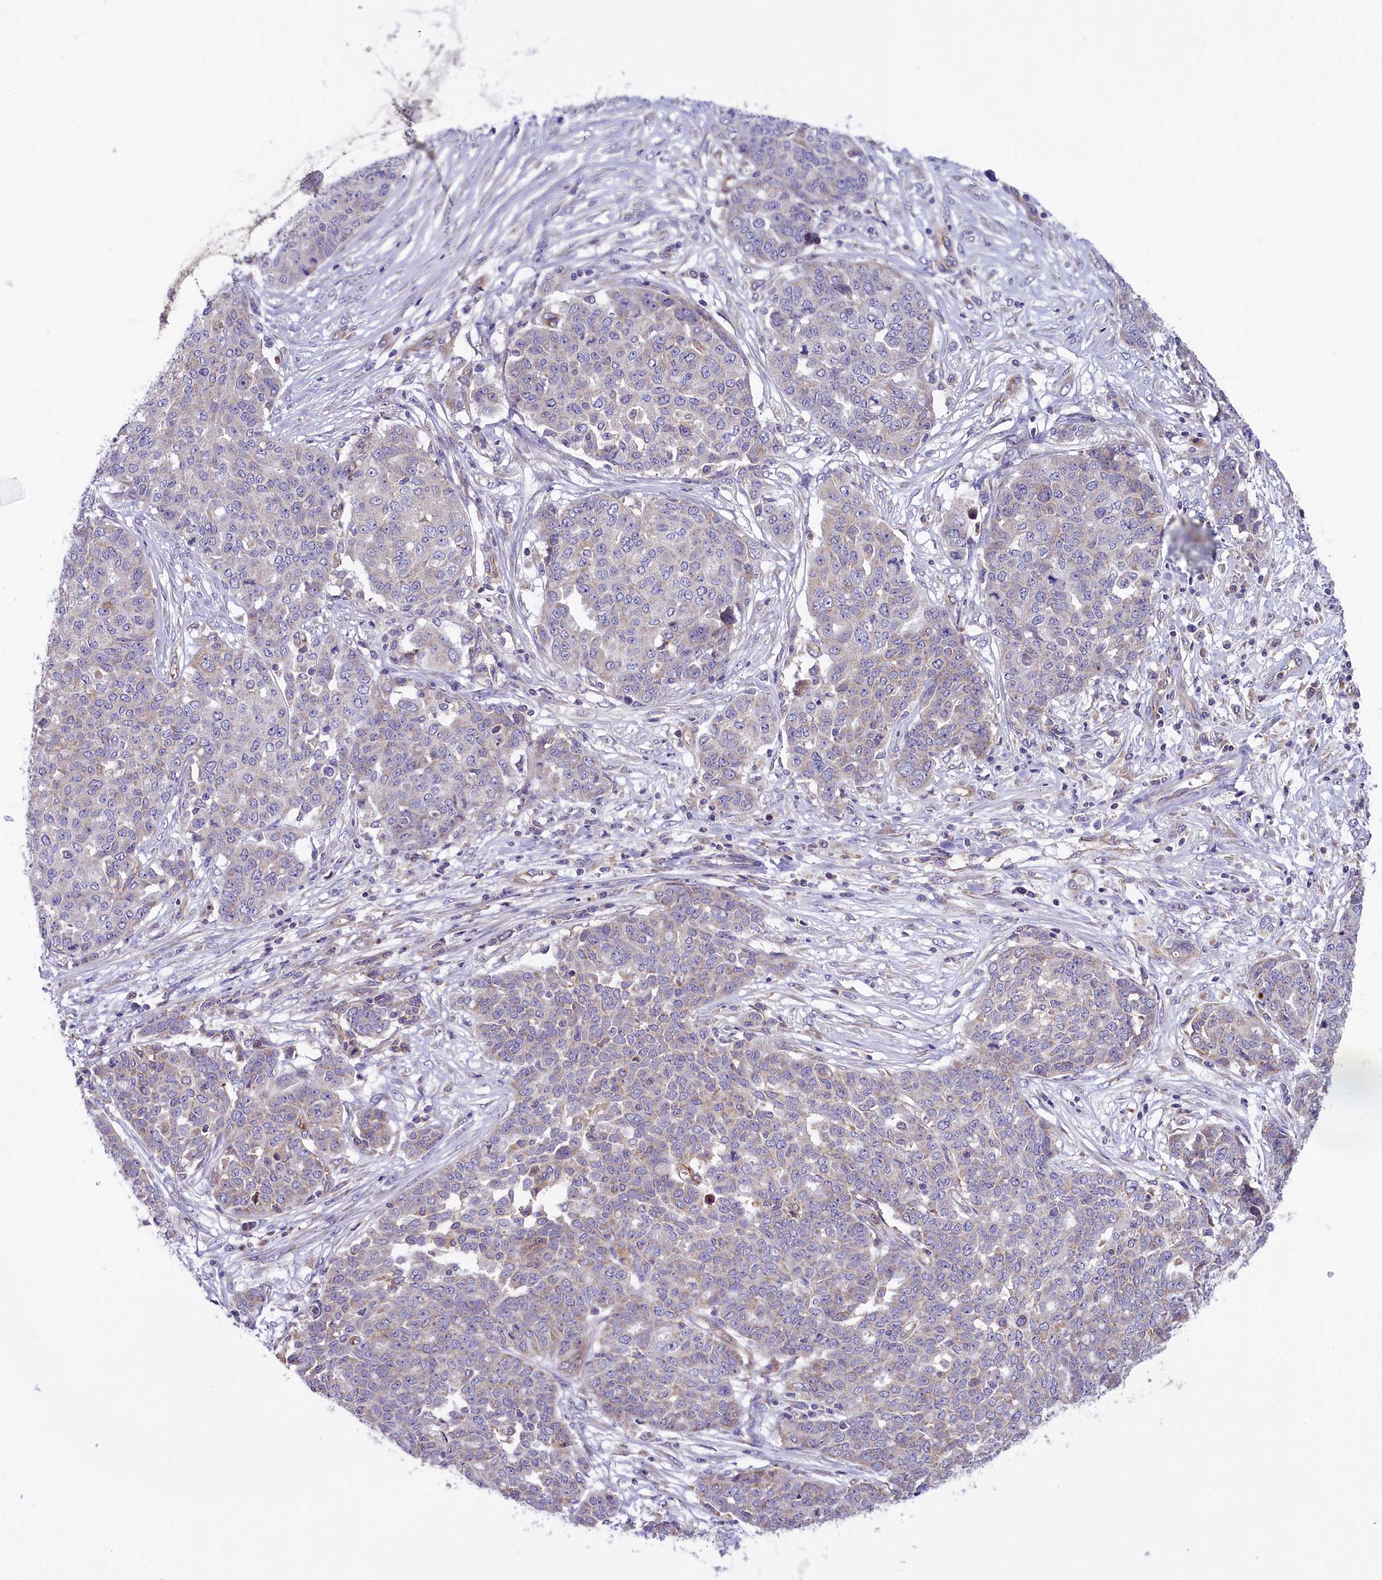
{"staining": {"intensity": "weak", "quantity": "<25%", "location": "cytoplasmic/membranous"}, "tissue": "ovarian cancer", "cell_type": "Tumor cells", "image_type": "cancer", "snomed": [{"axis": "morphology", "description": "Cystadenocarcinoma, serous, NOS"}, {"axis": "topography", "description": "Soft tissue"}, {"axis": "topography", "description": "Ovary"}], "caption": "Photomicrograph shows no significant protein staining in tumor cells of ovarian cancer. The staining is performed using DAB (3,3'-diaminobenzidine) brown chromogen with nuclei counter-stained in using hematoxylin.", "gene": "DNAJB9", "patient": {"sex": "female", "age": 57}}